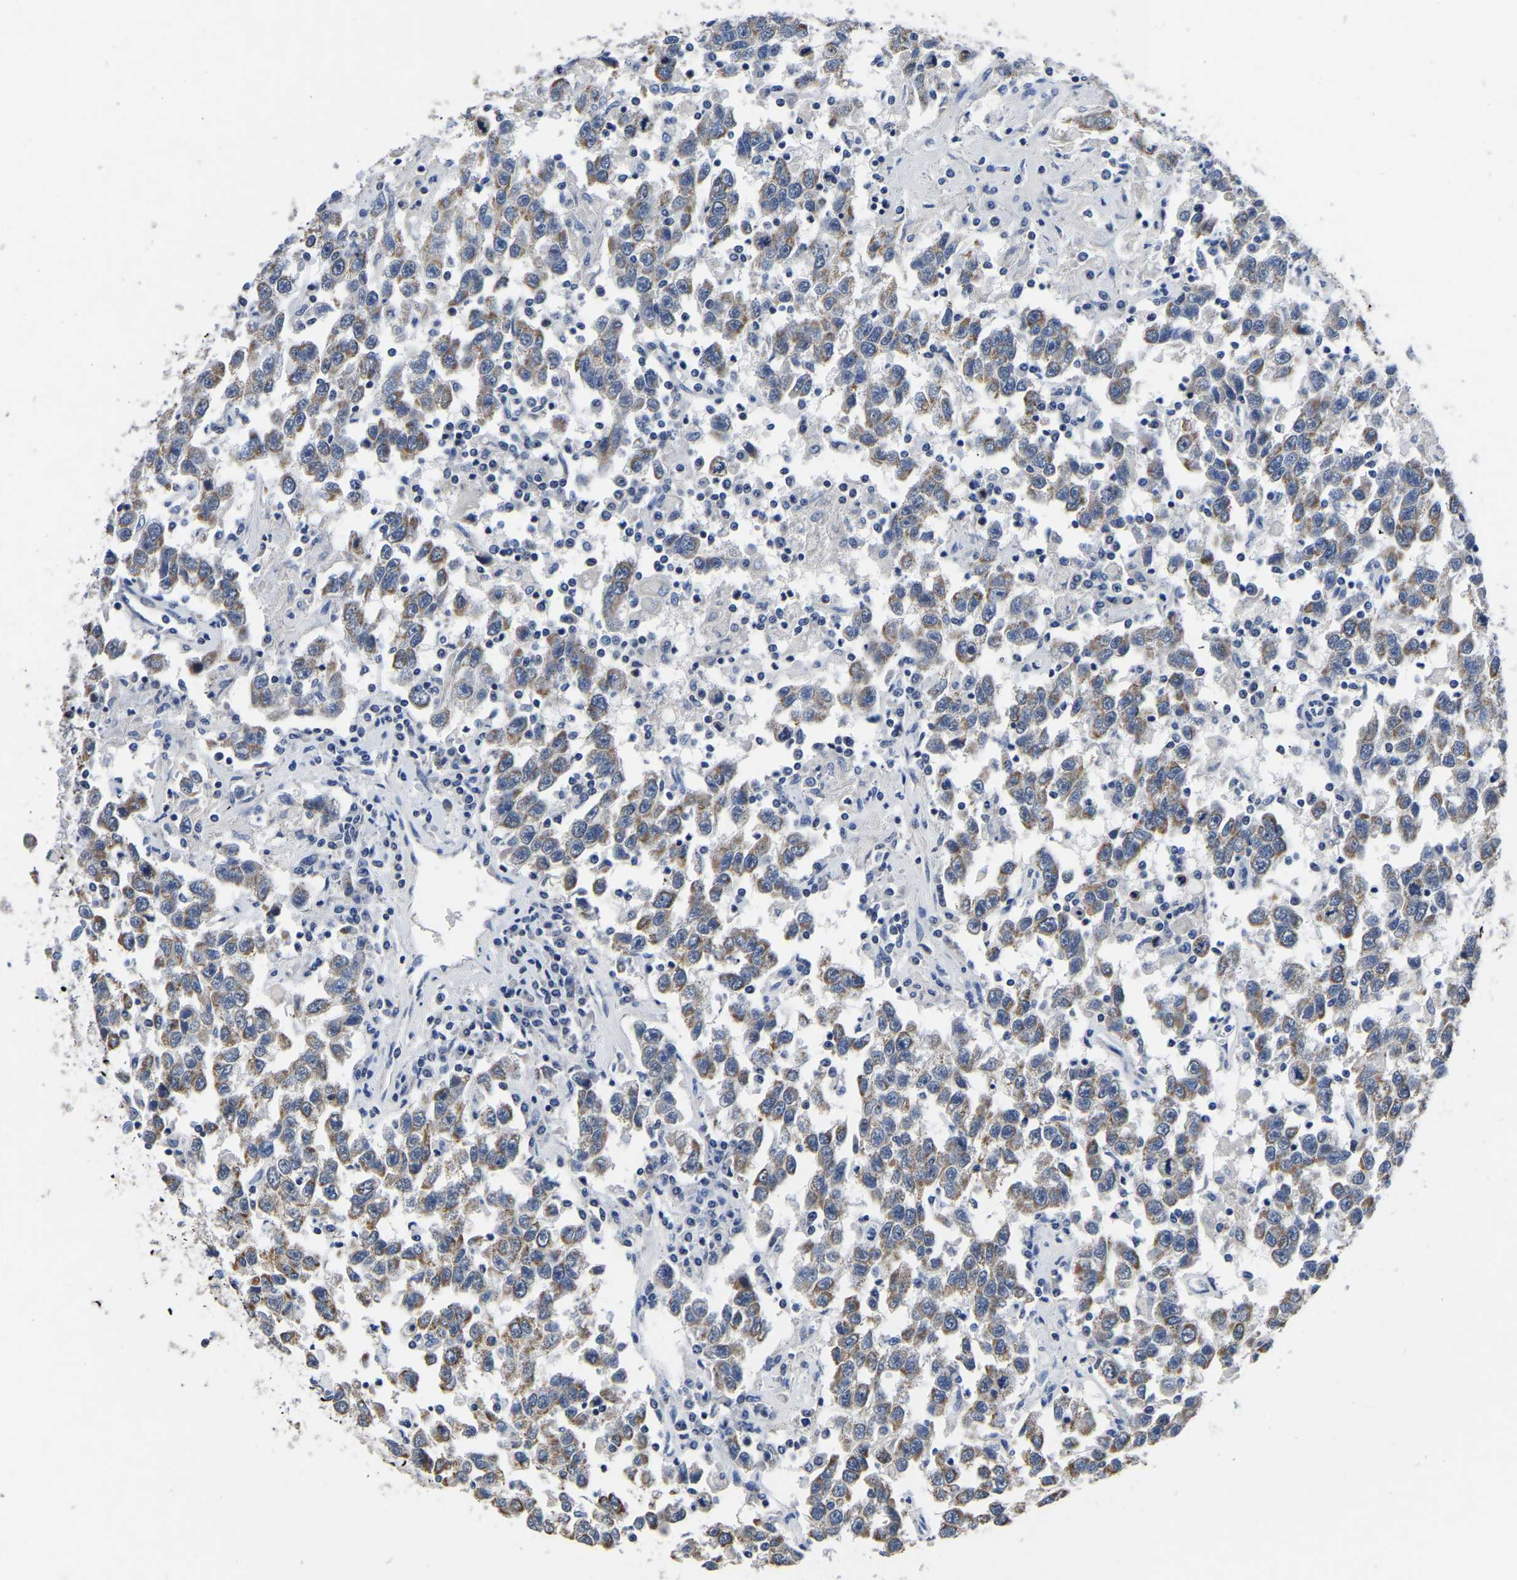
{"staining": {"intensity": "moderate", "quantity": ">75%", "location": "cytoplasmic/membranous"}, "tissue": "testis cancer", "cell_type": "Tumor cells", "image_type": "cancer", "snomed": [{"axis": "morphology", "description": "Seminoma, NOS"}, {"axis": "topography", "description": "Testis"}], "caption": "A medium amount of moderate cytoplasmic/membranous expression is seen in about >75% of tumor cells in seminoma (testis) tissue.", "gene": "FGD5", "patient": {"sex": "male", "age": 41}}